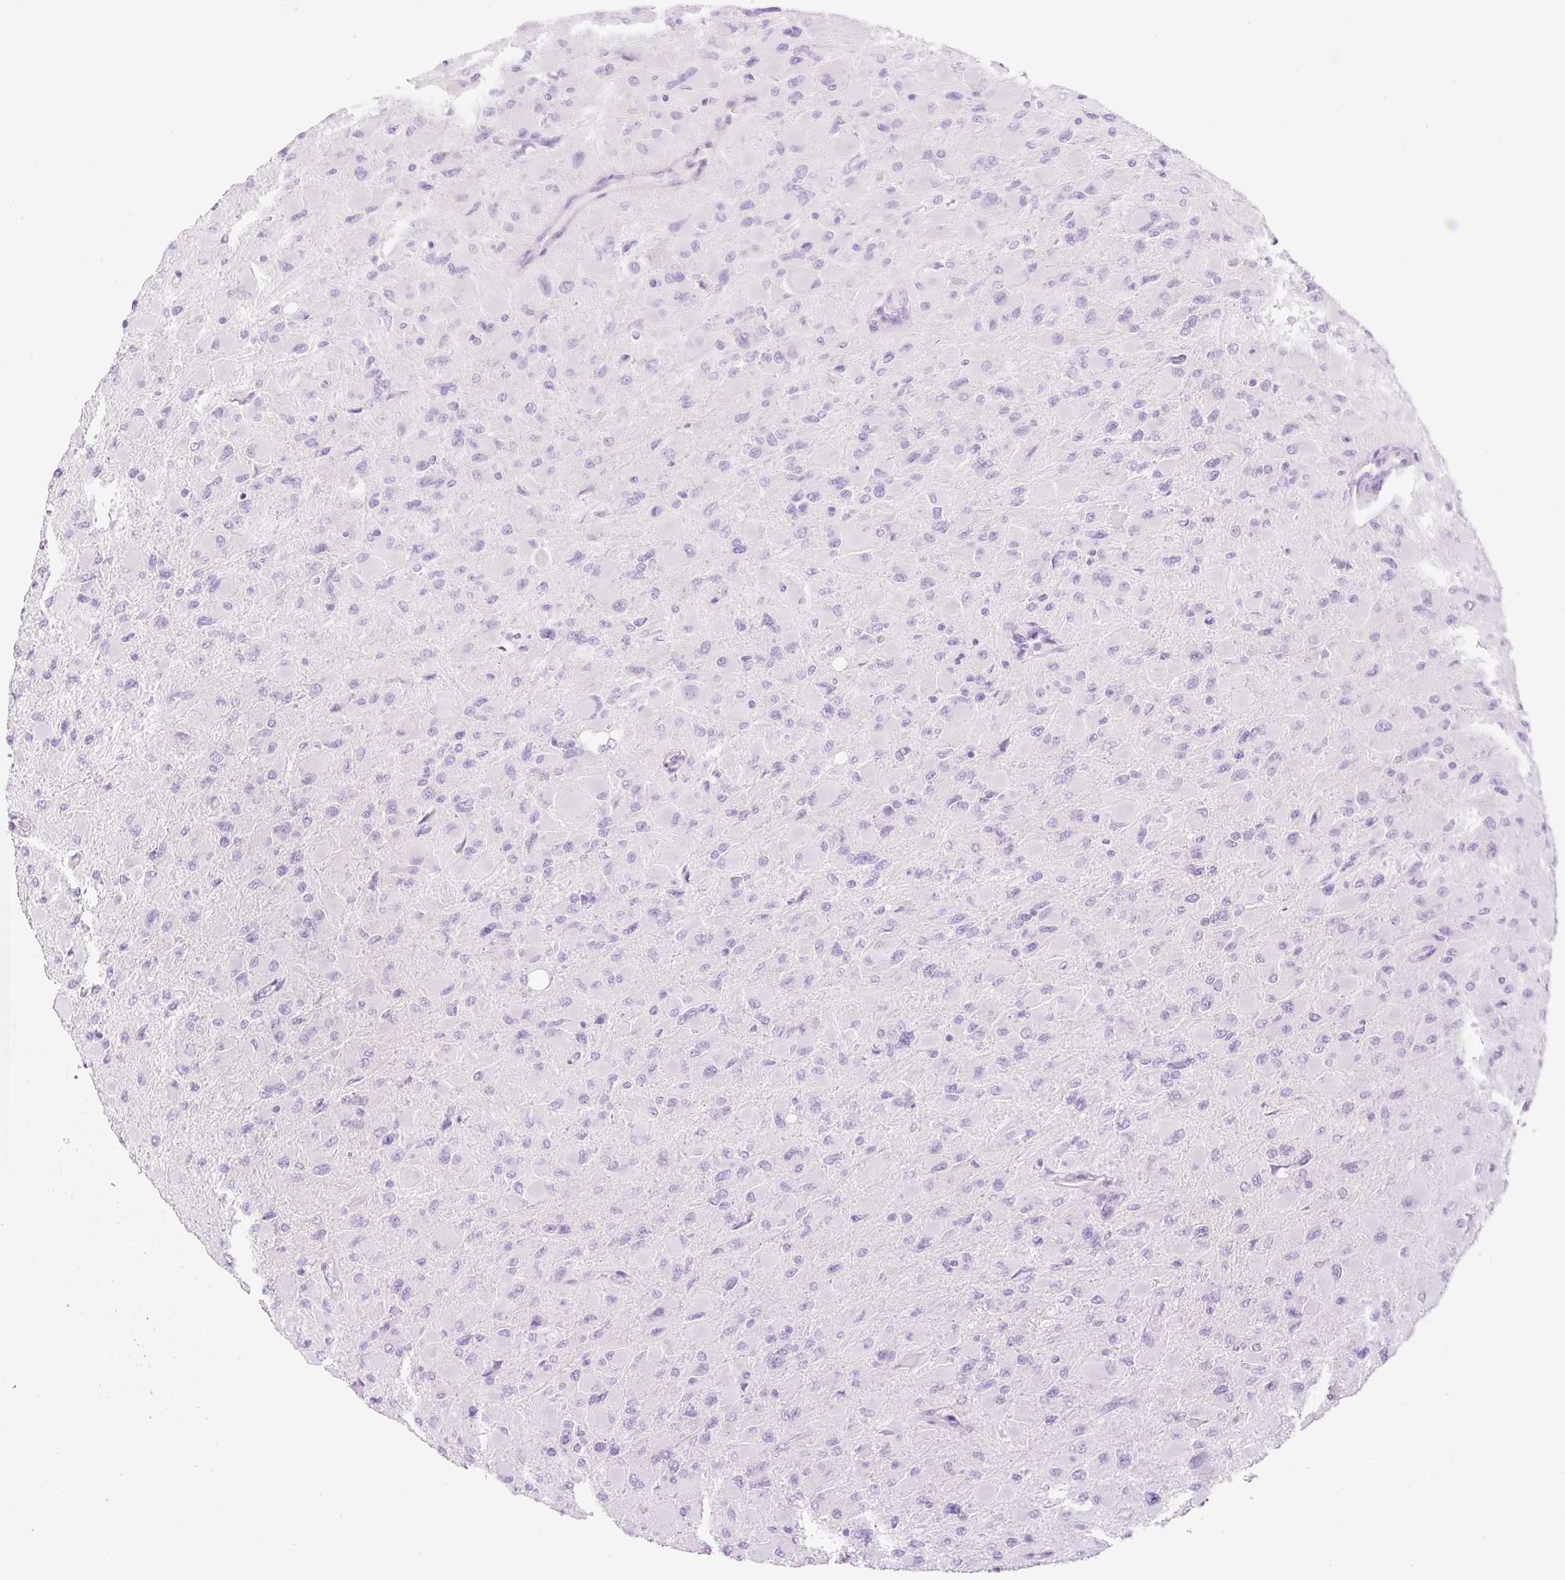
{"staining": {"intensity": "negative", "quantity": "none", "location": "none"}, "tissue": "glioma", "cell_type": "Tumor cells", "image_type": "cancer", "snomed": [{"axis": "morphology", "description": "Glioma, malignant, High grade"}, {"axis": "topography", "description": "Cerebral cortex"}], "caption": "A micrograph of human malignant high-grade glioma is negative for staining in tumor cells. (DAB IHC, high magnification).", "gene": "PALM3", "patient": {"sex": "female", "age": 36}}